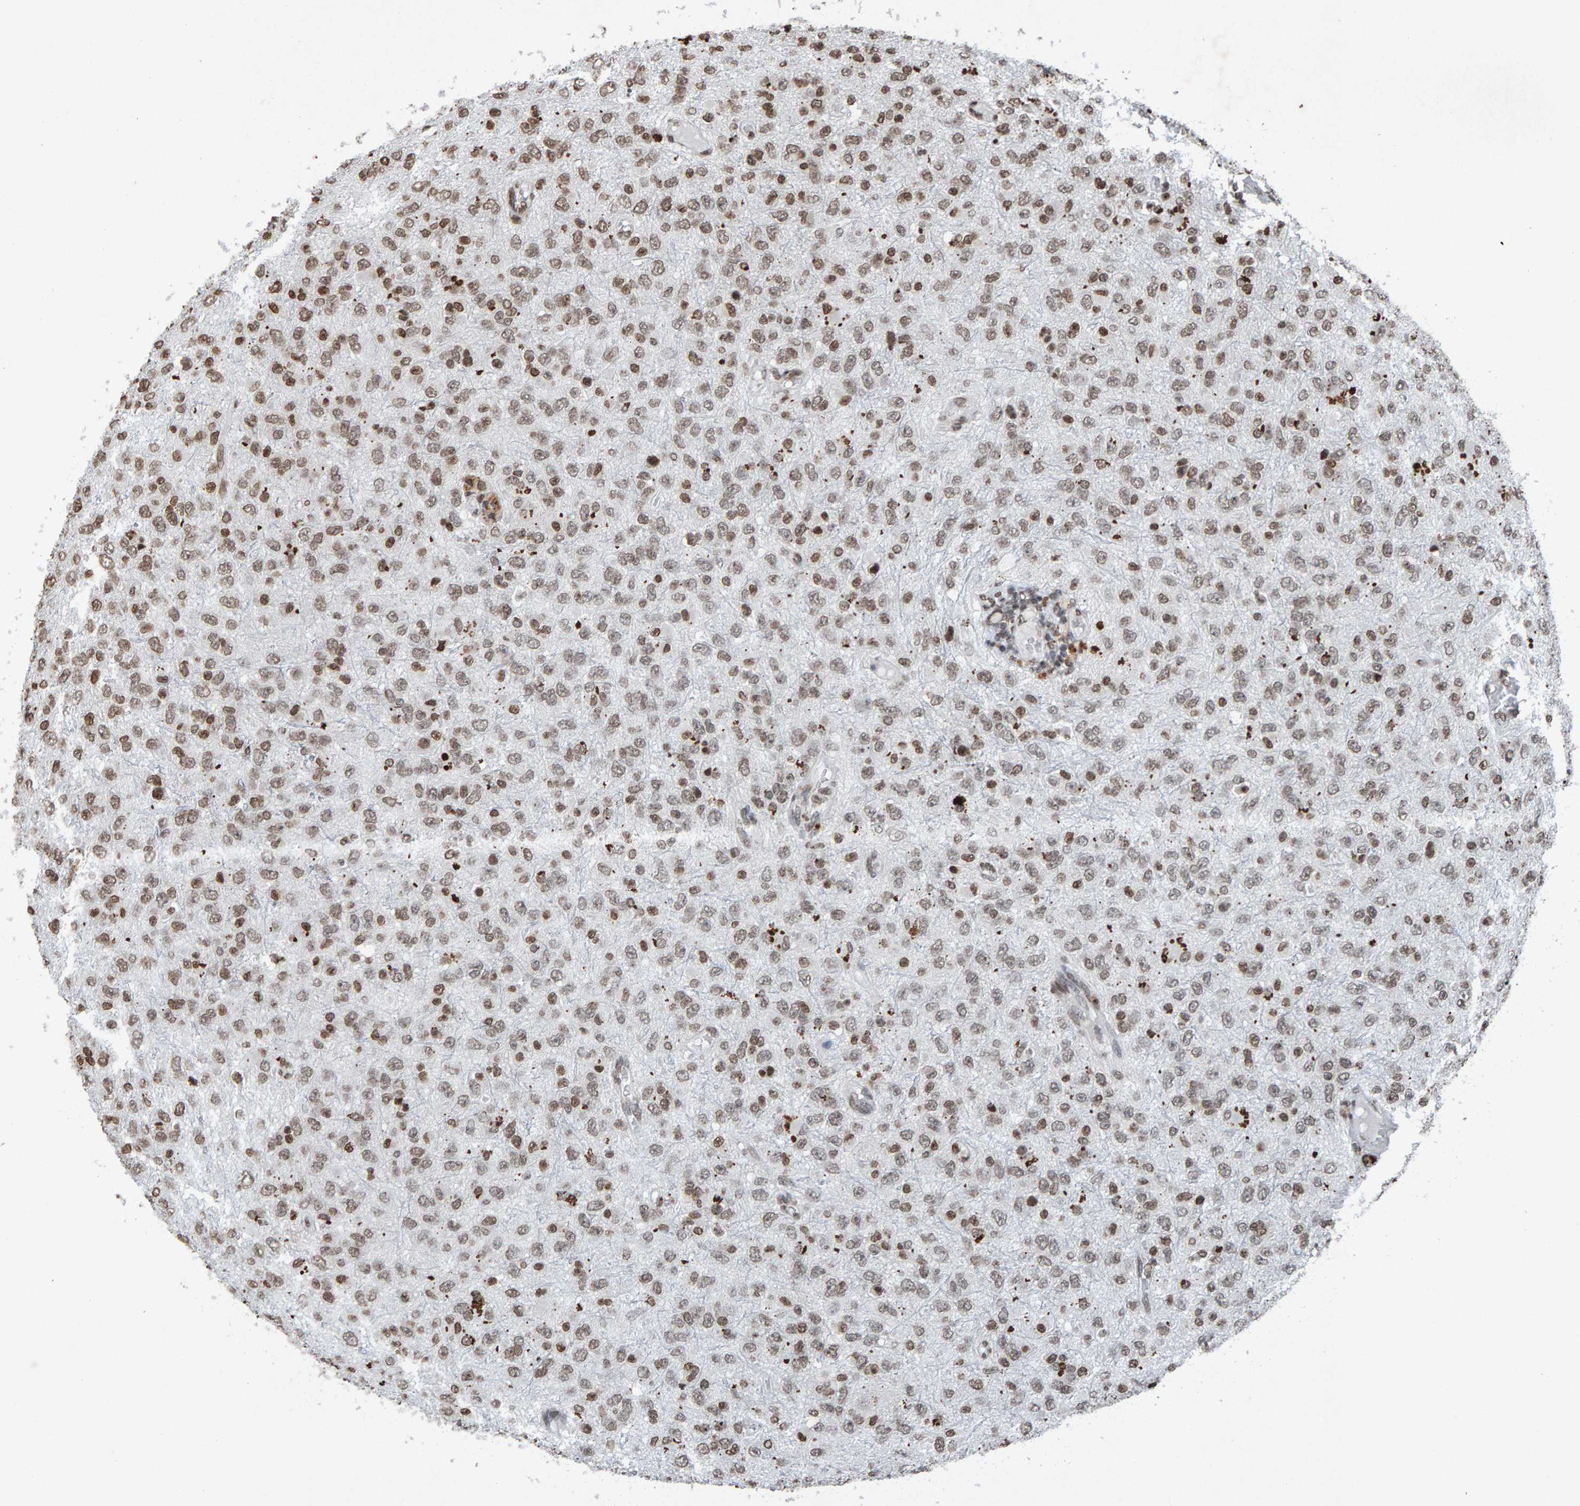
{"staining": {"intensity": "weak", "quantity": "25%-75%", "location": "nuclear"}, "tissue": "glioma", "cell_type": "Tumor cells", "image_type": "cancer", "snomed": [{"axis": "morphology", "description": "Glioma, malignant, High grade"}, {"axis": "topography", "description": "pancreas cauda"}], "caption": "Malignant high-grade glioma stained with DAB (3,3'-diaminobenzidine) immunohistochemistry shows low levels of weak nuclear positivity in about 25%-75% of tumor cells. The protein of interest is stained brown, and the nuclei are stained in blue (DAB (3,3'-diaminobenzidine) IHC with brightfield microscopy, high magnification).", "gene": "H2AZ1", "patient": {"sex": "male", "age": 60}}